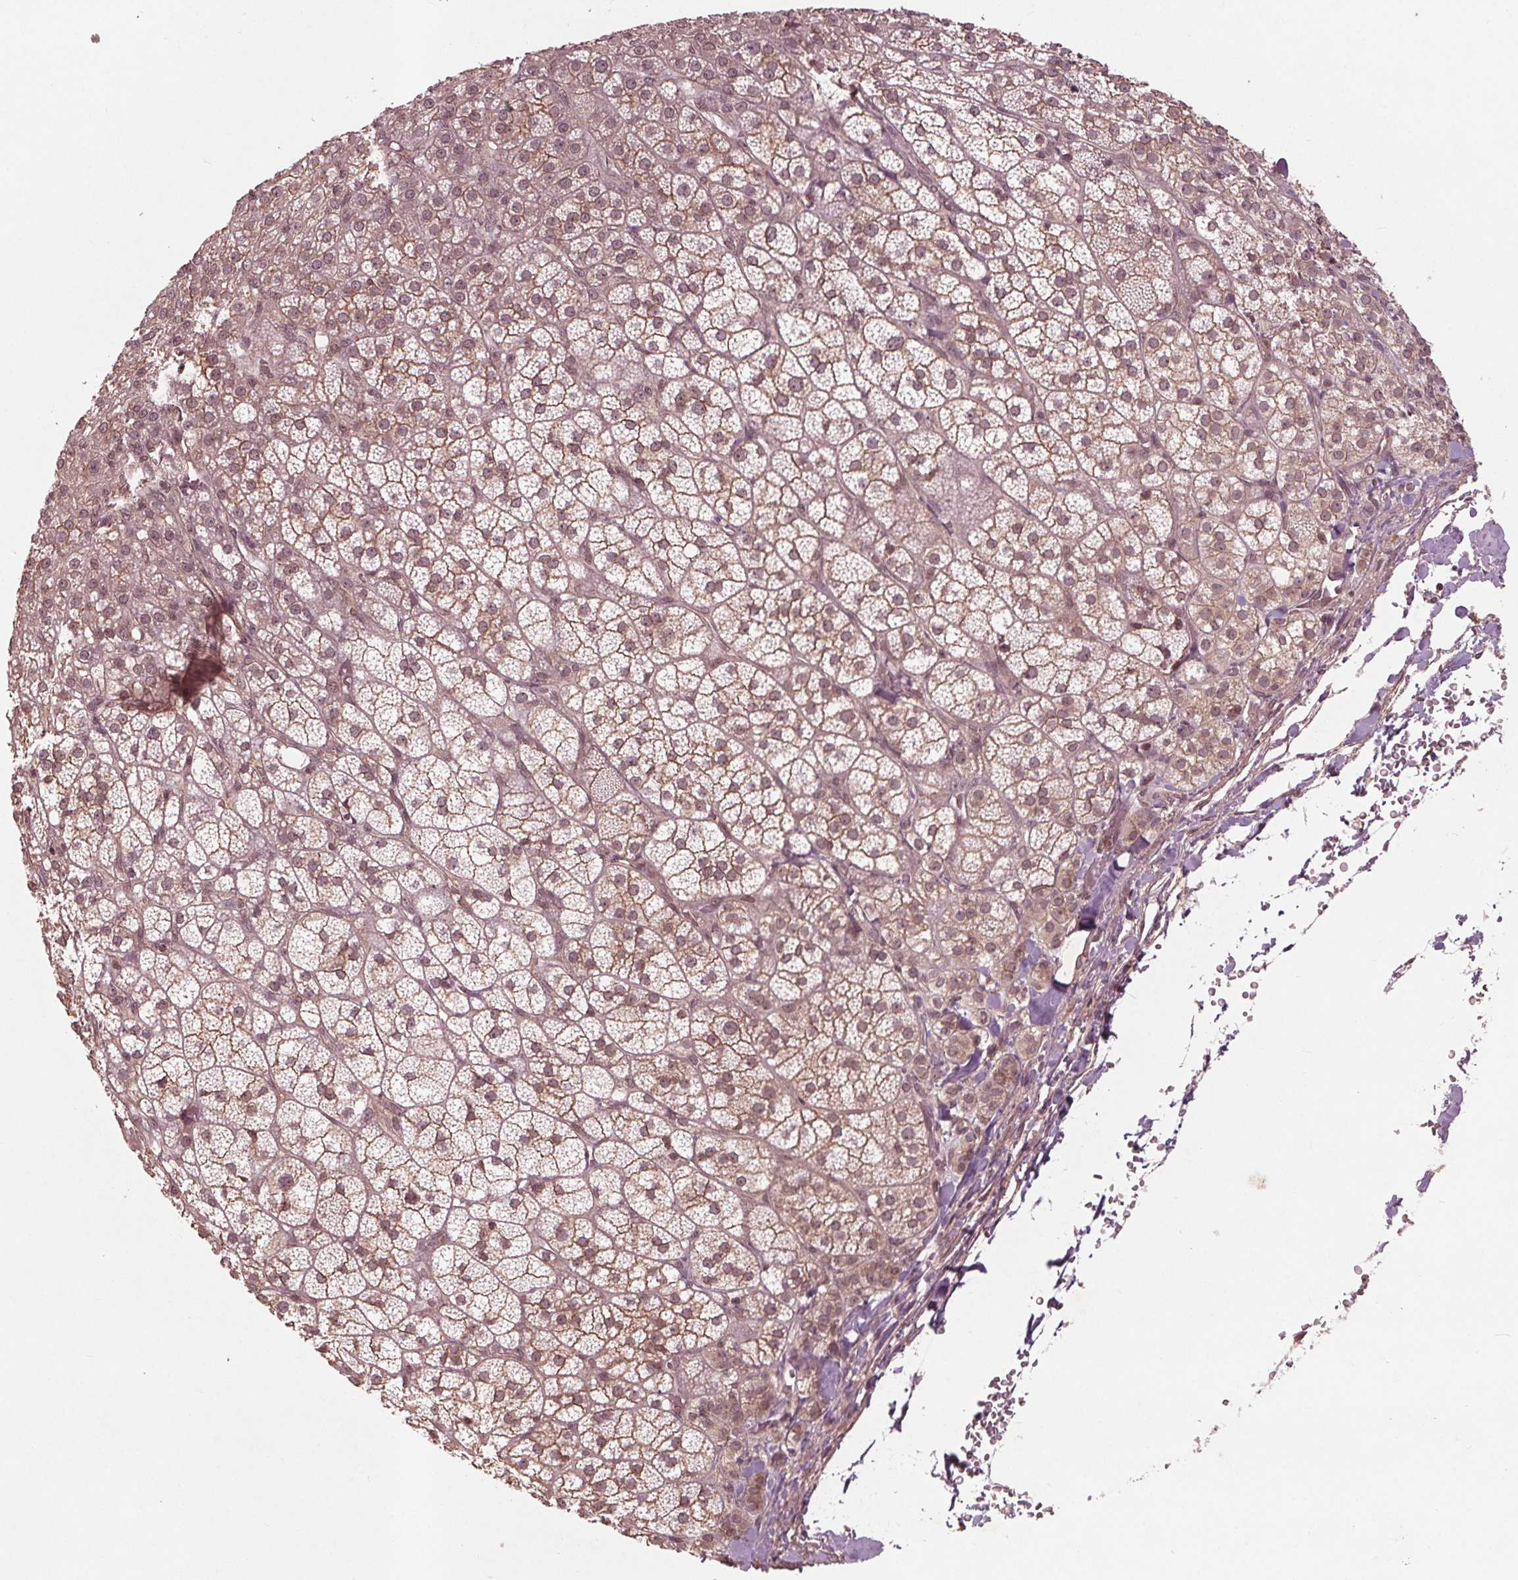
{"staining": {"intensity": "weak", "quantity": ">75%", "location": "cytoplasmic/membranous,nuclear"}, "tissue": "adrenal gland", "cell_type": "Glandular cells", "image_type": "normal", "snomed": [{"axis": "morphology", "description": "Normal tissue, NOS"}, {"axis": "topography", "description": "Adrenal gland"}], "caption": "Adrenal gland stained for a protein (brown) shows weak cytoplasmic/membranous,nuclear positive positivity in about >75% of glandular cells.", "gene": "BTBD1", "patient": {"sex": "female", "age": 60}}